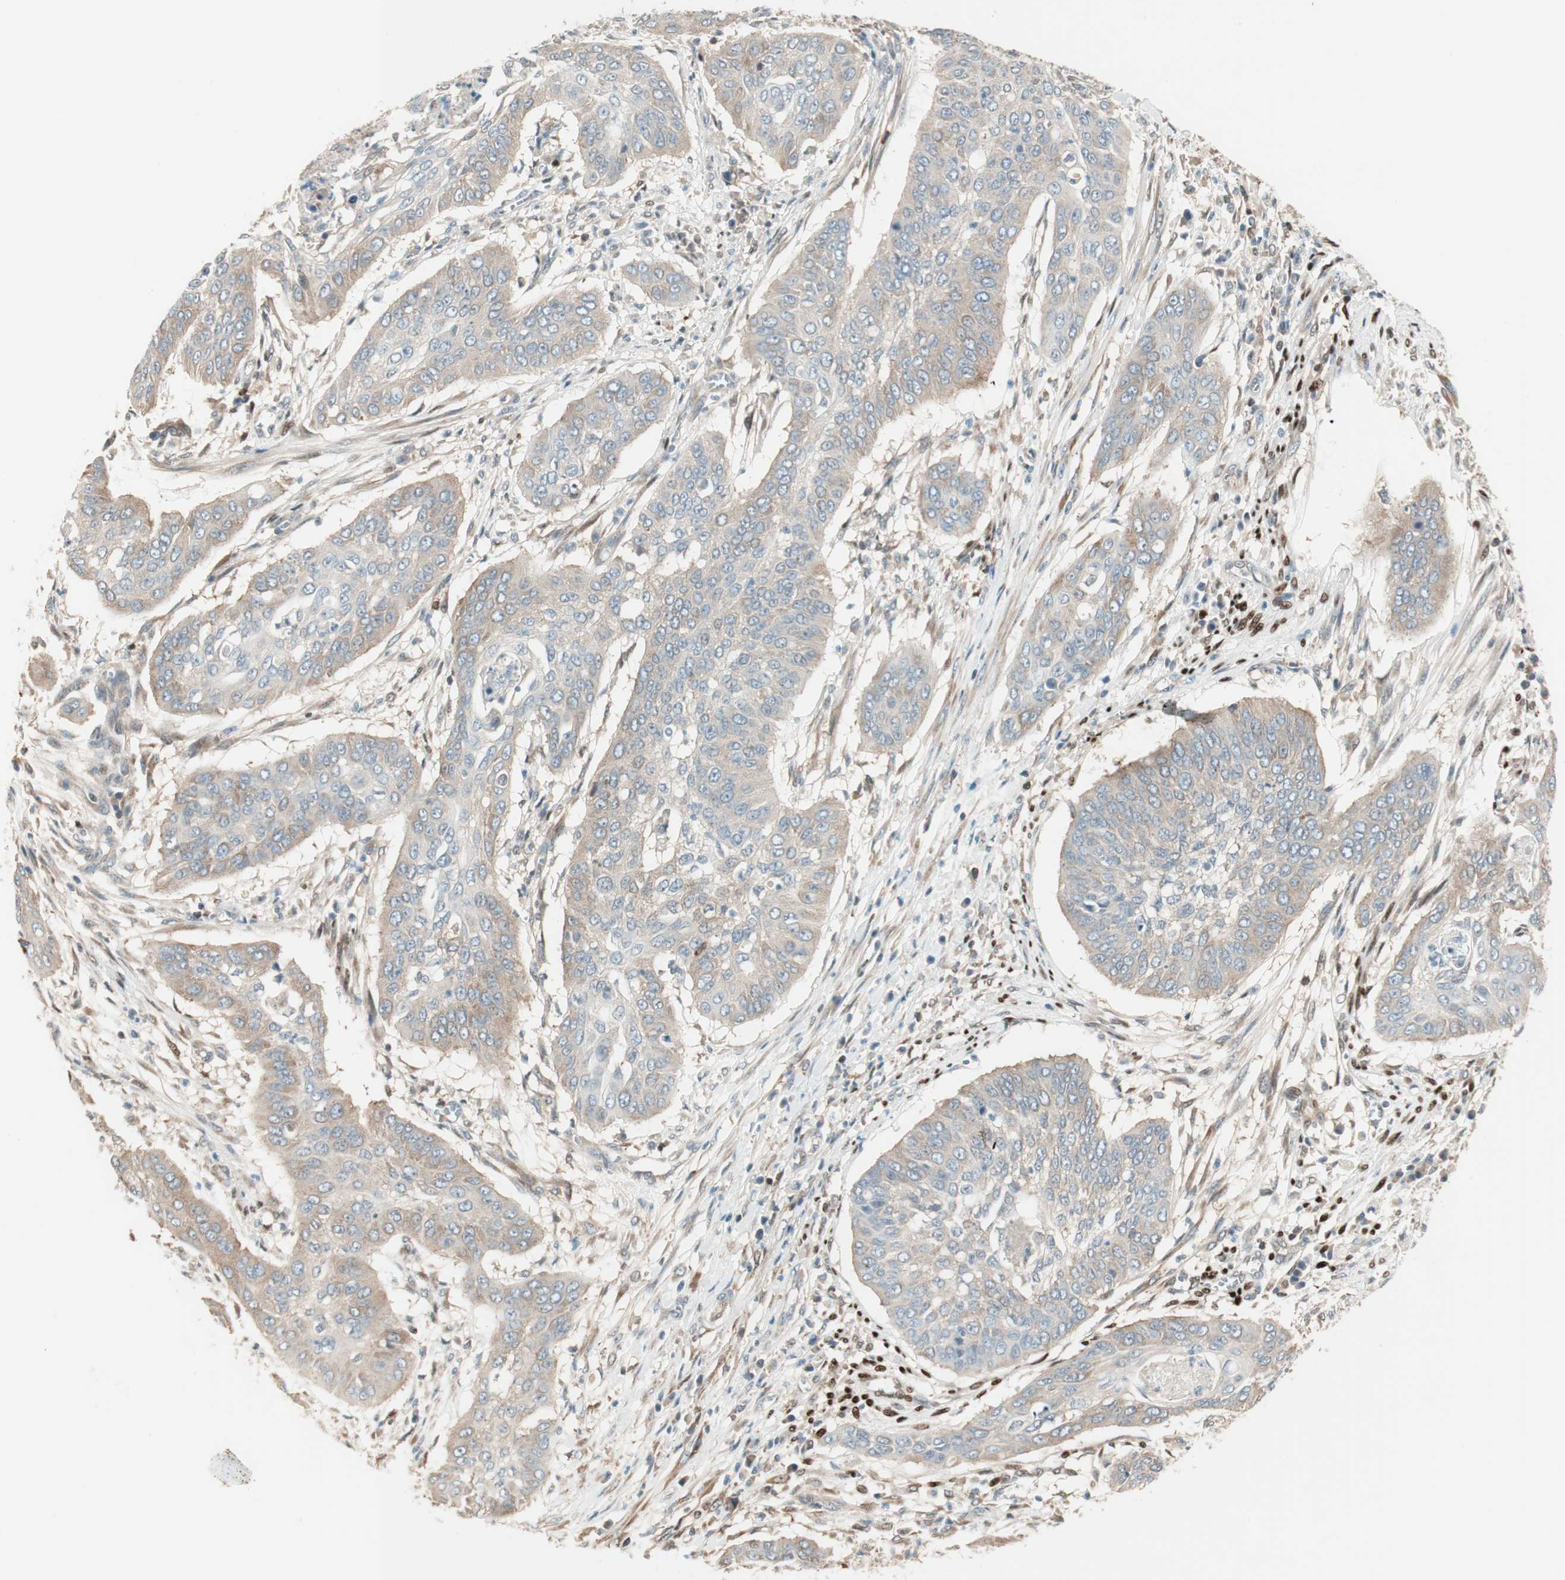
{"staining": {"intensity": "moderate", "quantity": ">75%", "location": "cytoplasmic/membranous"}, "tissue": "cervical cancer", "cell_type": "Tumor cells", "image_type": "cancer", "snomed": [{"axis": "morphology", "description": "Squamous cell carcinoma, NOS"}, {"axis": "topography", "description": "Cervix"}], "caption": "Immunohistochemical staining of human cervical squamous cell carcinoma exhibits medium levels of moderate cytoplasmic/membranous protein positivity in approximately >75% of tumor cells. (DAB IHC with brightfield microscopy, high magnification).", "gene": "BIN1", "patient": {"sex": "female", "age": 39}}